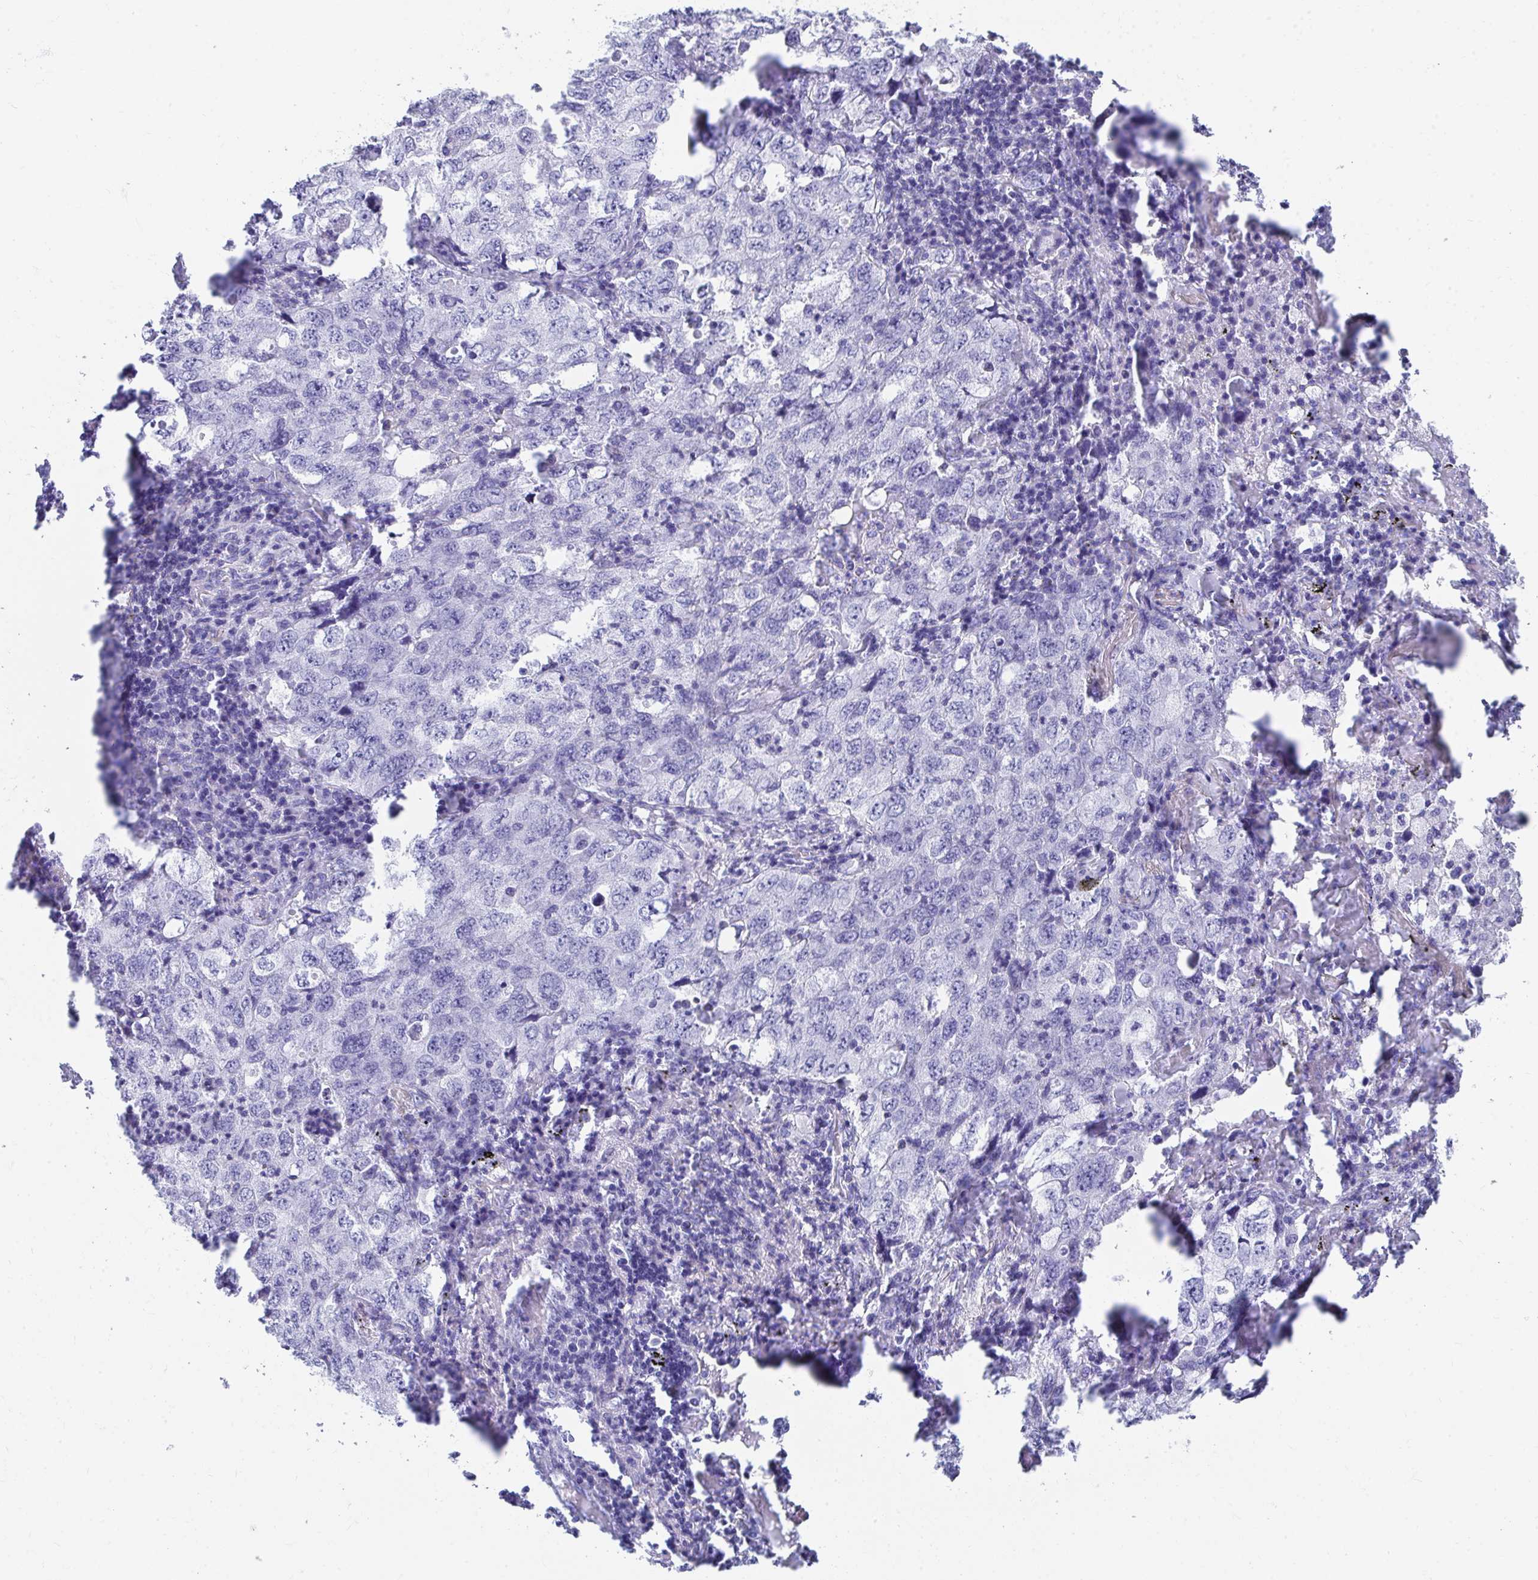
{"staining": {"intensity": "negative", "quantity": "none", "location": "none"}, "tissue": "lung cancer", "cell_type": "Tumor cells", "image_type": "cancer", "snomed": [{"axis": "morphology", "description": "Adenocarcinoma, NOS"}, {"axis": "topography", "description": "Lung"}], "caption": "An immunohistochemistry histopathology image of lung cancer is shown. There is no staining in tumor cells of lung cancer.", "gene": "HGD", "patient": {"sex": "female", "age": 57}}